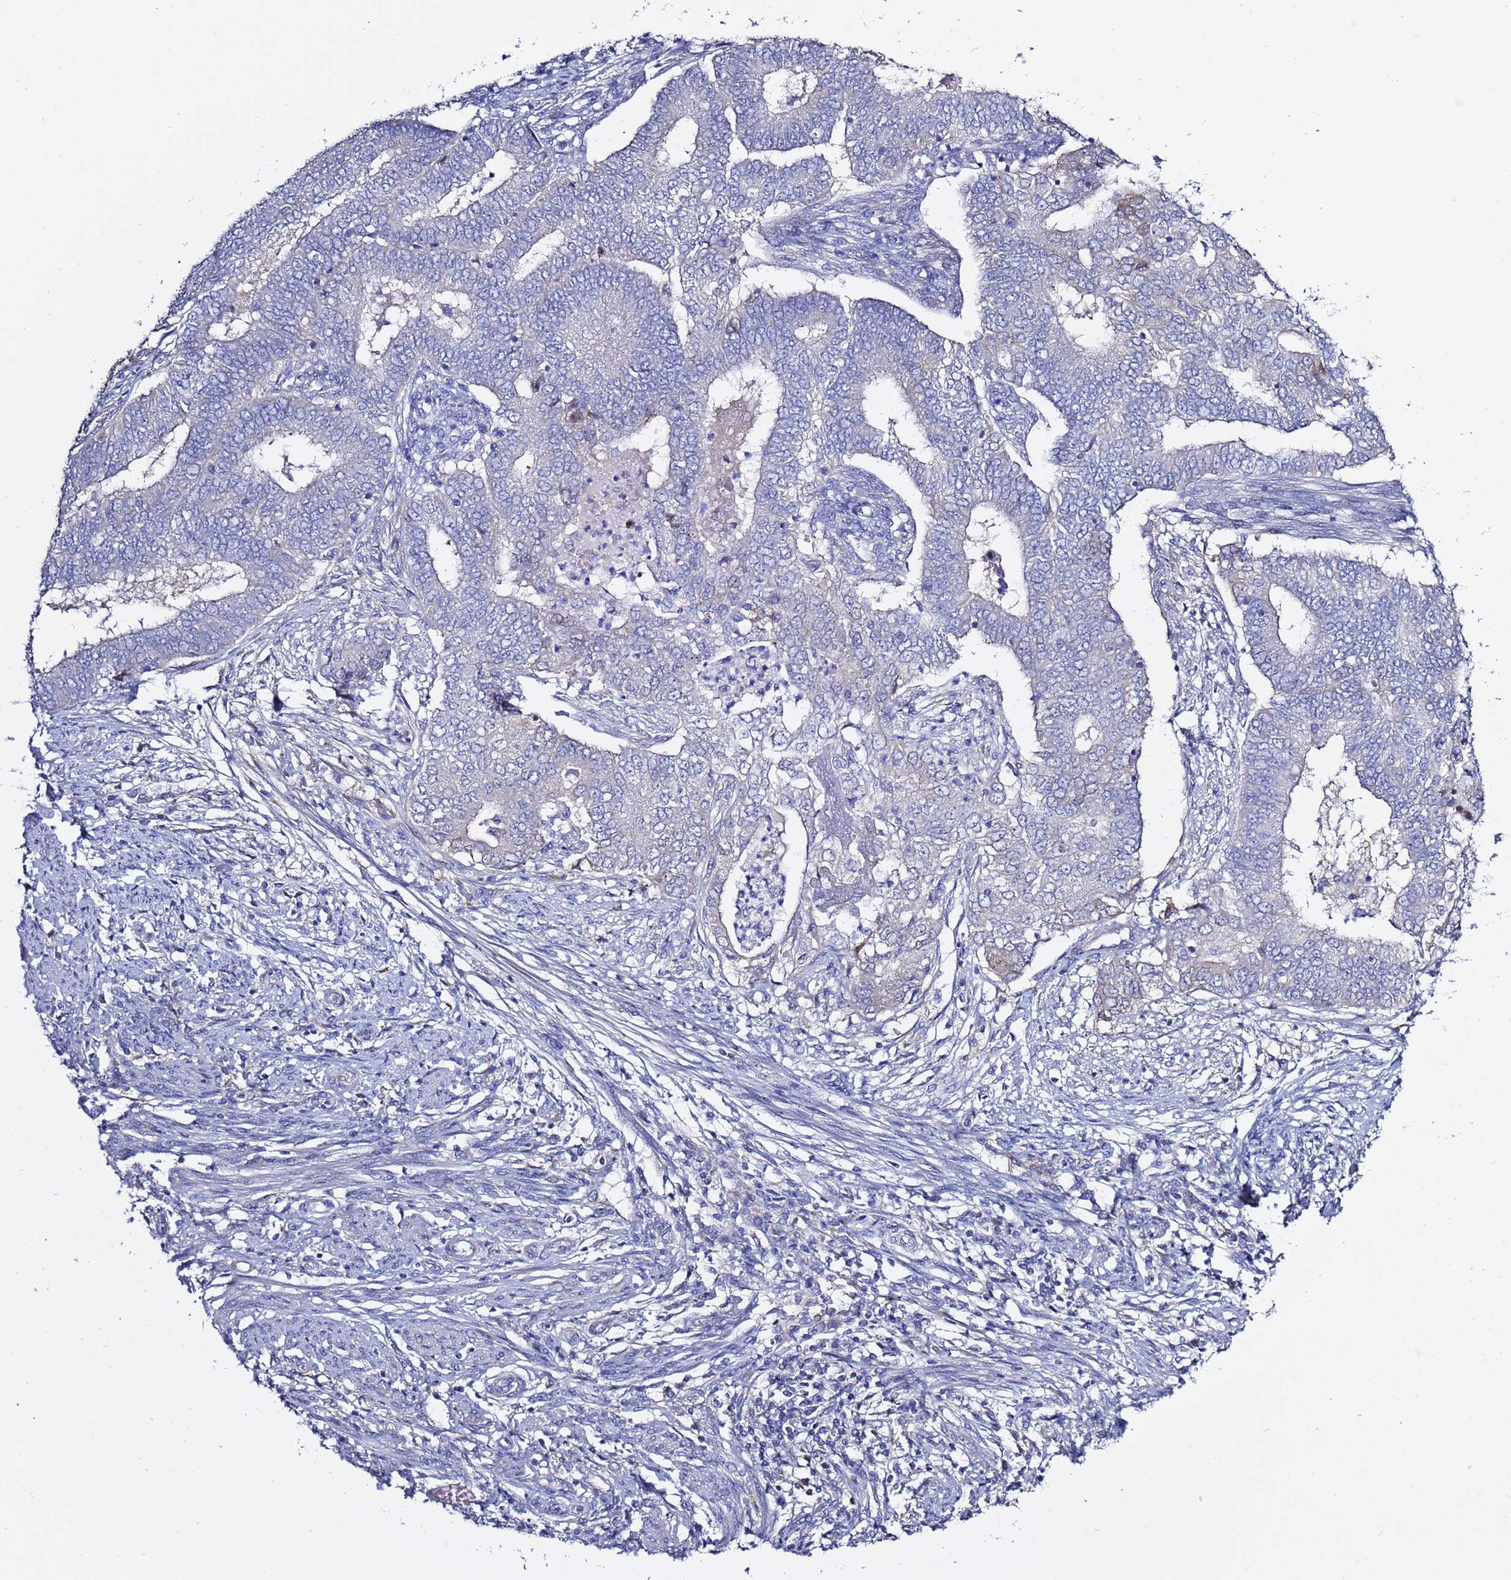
{"staining": {"intensity": "negative", "quantity": "none", "location": "none"}, "tissue": "endometrial cancer", "cell_type": "Tumor cells", "image_type": "cancer", "snomed": [{"axis": "morphology", "description": "Adenocarcinoma, NOS"}, {"axis": "topography", "description": "Endometrium"}], "caption": "High power microscopy histopathology image of an immunohistochemistry photomicrograph of endometrial cancer, revealing no significant expression in tumor cells.", "gene": "NAT2", "patient": {"sex": "female", "age": 62}}